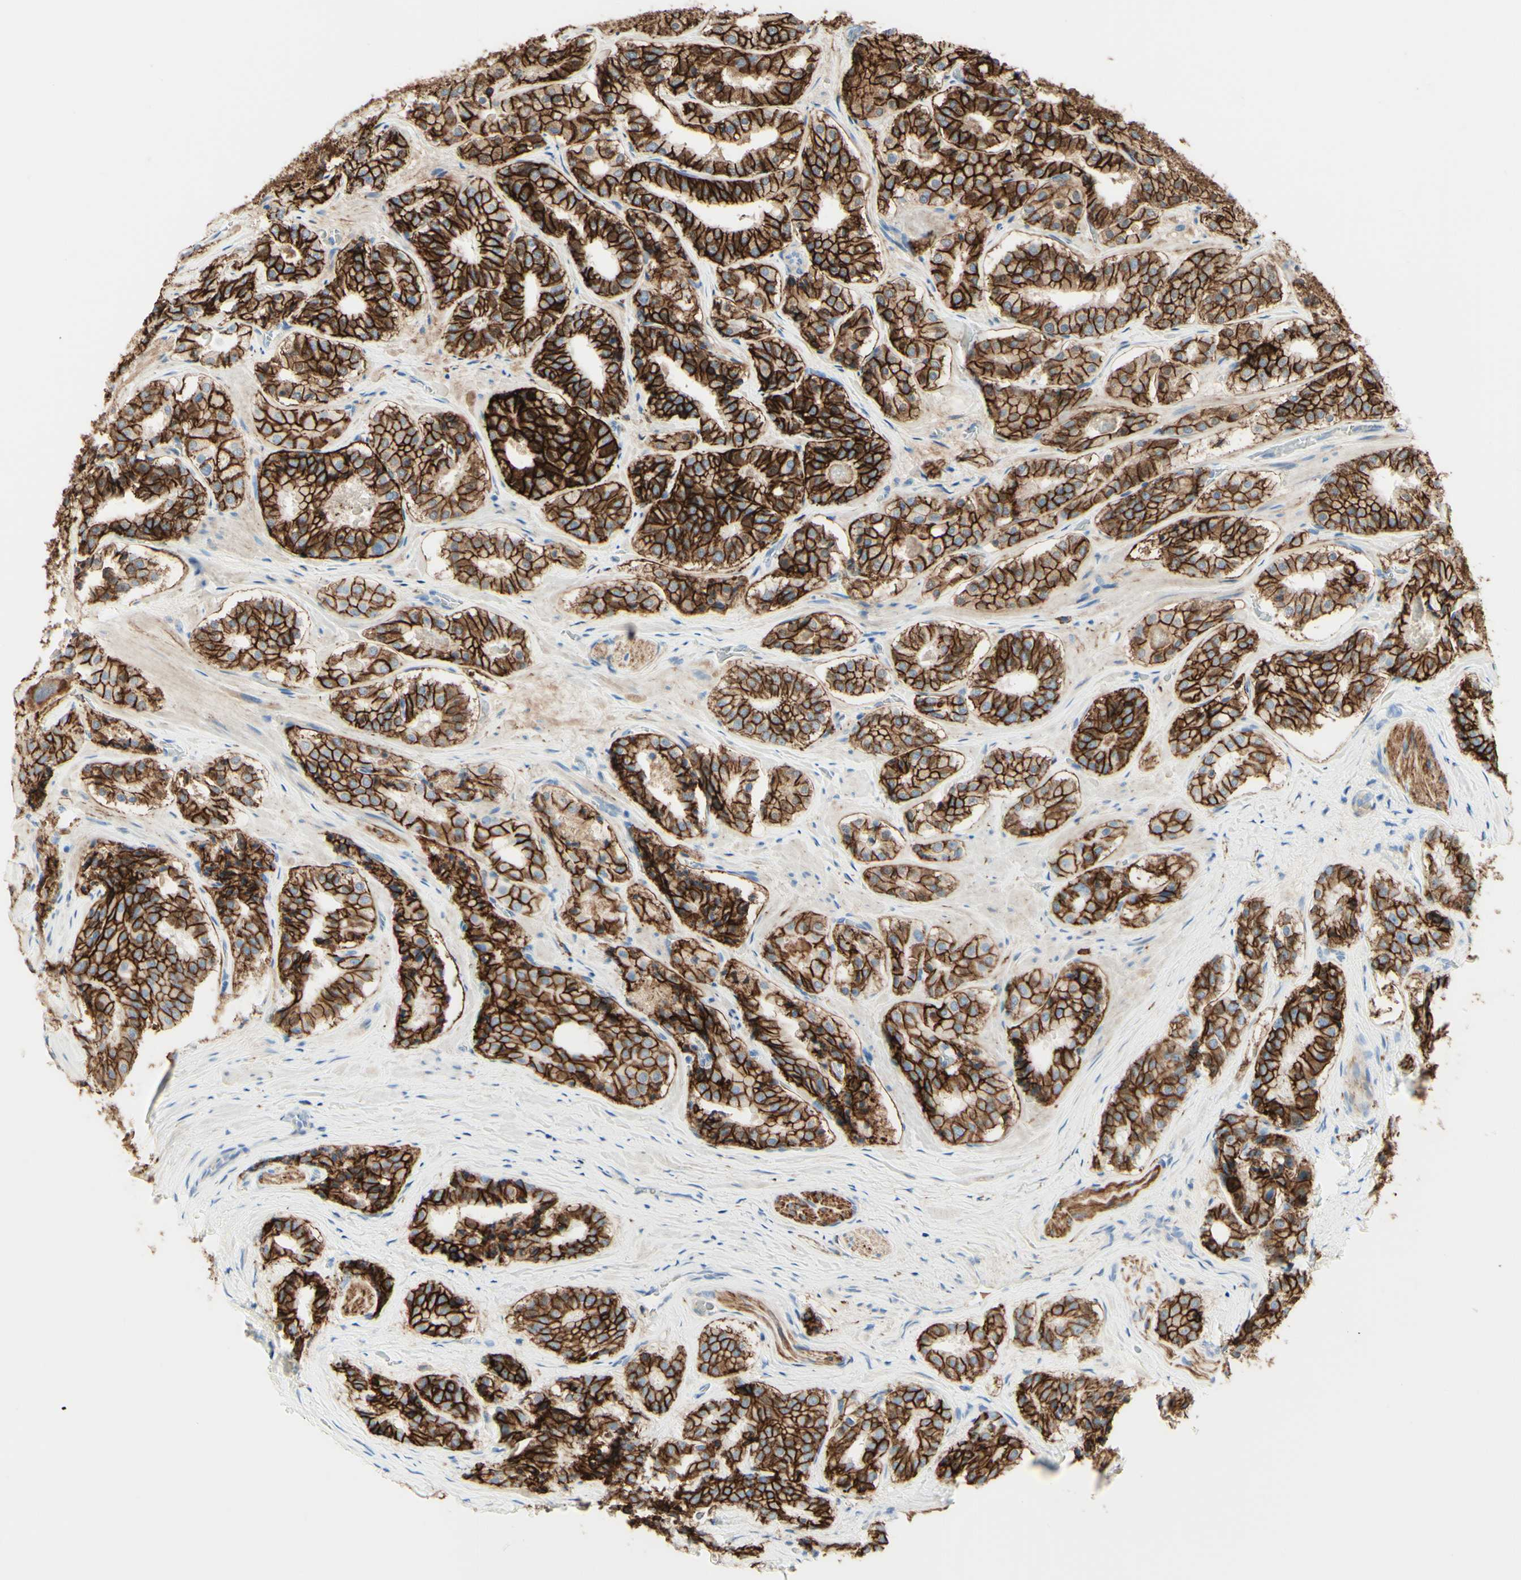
{"staining": {"intensity": "strong", "quantity": ">75%", "location": "cytoplasmic/membranous"}, "tissue": "prostate cancer", "cell_type": "Tumor cells", "image_type": "cancer", "snomed": [{"axis": "morphology", "description": "Adenocarcinoma, High grade"}, {"axis": "topography", "description": "Prostate"}], "caption": "Protein expression by immunohistochemistry displays strong cytoplasmic/membranous expression in approximately >75% of tumor cells in prostate high-grade adenocarcinoma.", "gene": "ALCAM", "patient": {"sex": "male", "age": 60}}